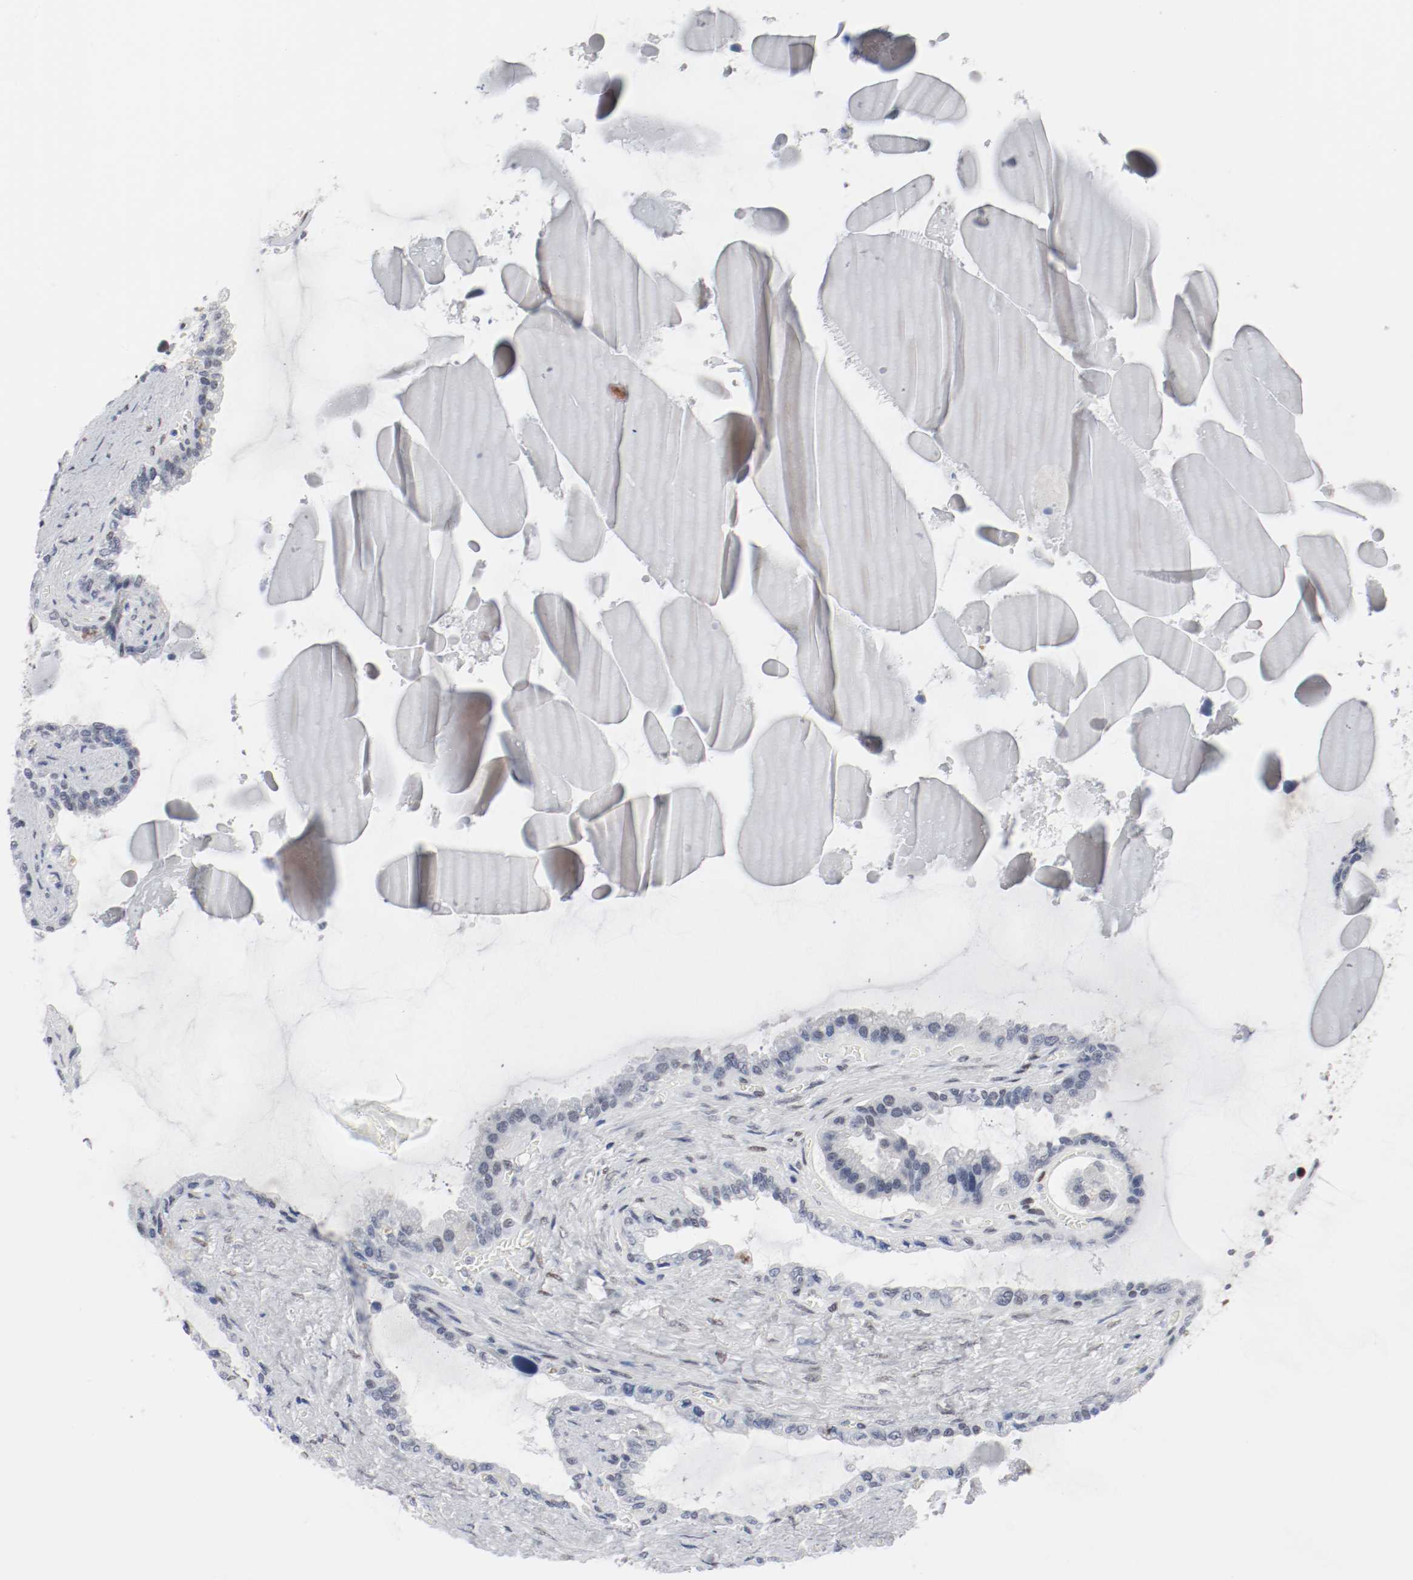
{"staining": {"intensity": "weak", "quantity": "25%-75%", "location": "nuclear"}, "tissue": "seminal vesicle", "cell_type": "Glandular cells", "image_type": "normal", "snomed": [{"axis": "morphology", "description": "Normal tissue, NOS"}, {"axis": "morphology", "description": "Inflammation, NOS"}, {"axis": "topography", "description": "Urinary bladder"}, {"axis": "topography", "description": "Prostate"}, {"axis": "topography", "description": "Seminal veicle"}], "caption": "Brown immunohistochemical staining in normal human seminal vesicle reveals weak nuclear expression in approximately 25%-75% of glandular cells.", "gene": "ARNT", "patient": {"sex": "male", "age": 82}}